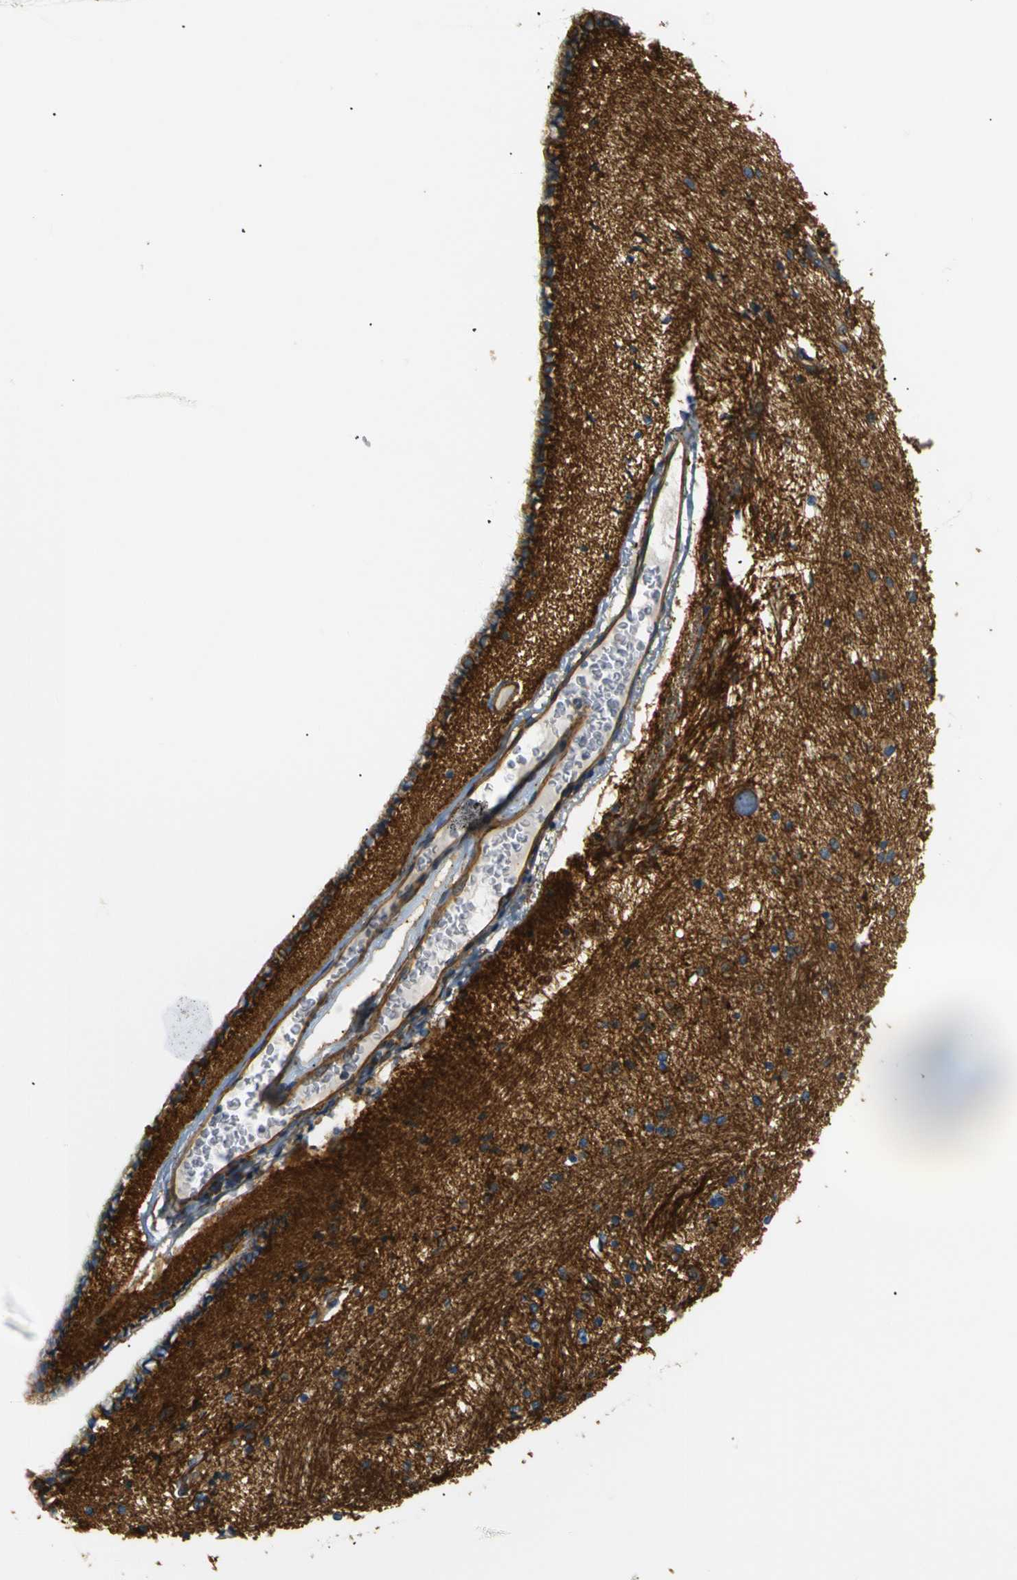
{"staining": {"intensity": "moderate", "quantity": "25%-75%", "location": "cytoplasmic/membranous"}, "tissue": "hippocampus", "cell_type": "Glial cells", "image_type": "normal", "snomed": [{"axis": "morphology", "description": "Normal tissue, NOS"}, {"axis": "topography", "description": "Hippocampus"}], "caption": "Immunohistochemical staining of unremarkable hippocampus reveals medium levels of moderate cytoplasmic/membranous positivity in approximately 25%-75% of glial cells.", "gene": "SPTBN1", "patient": {"sex": "female", "age": 54}}